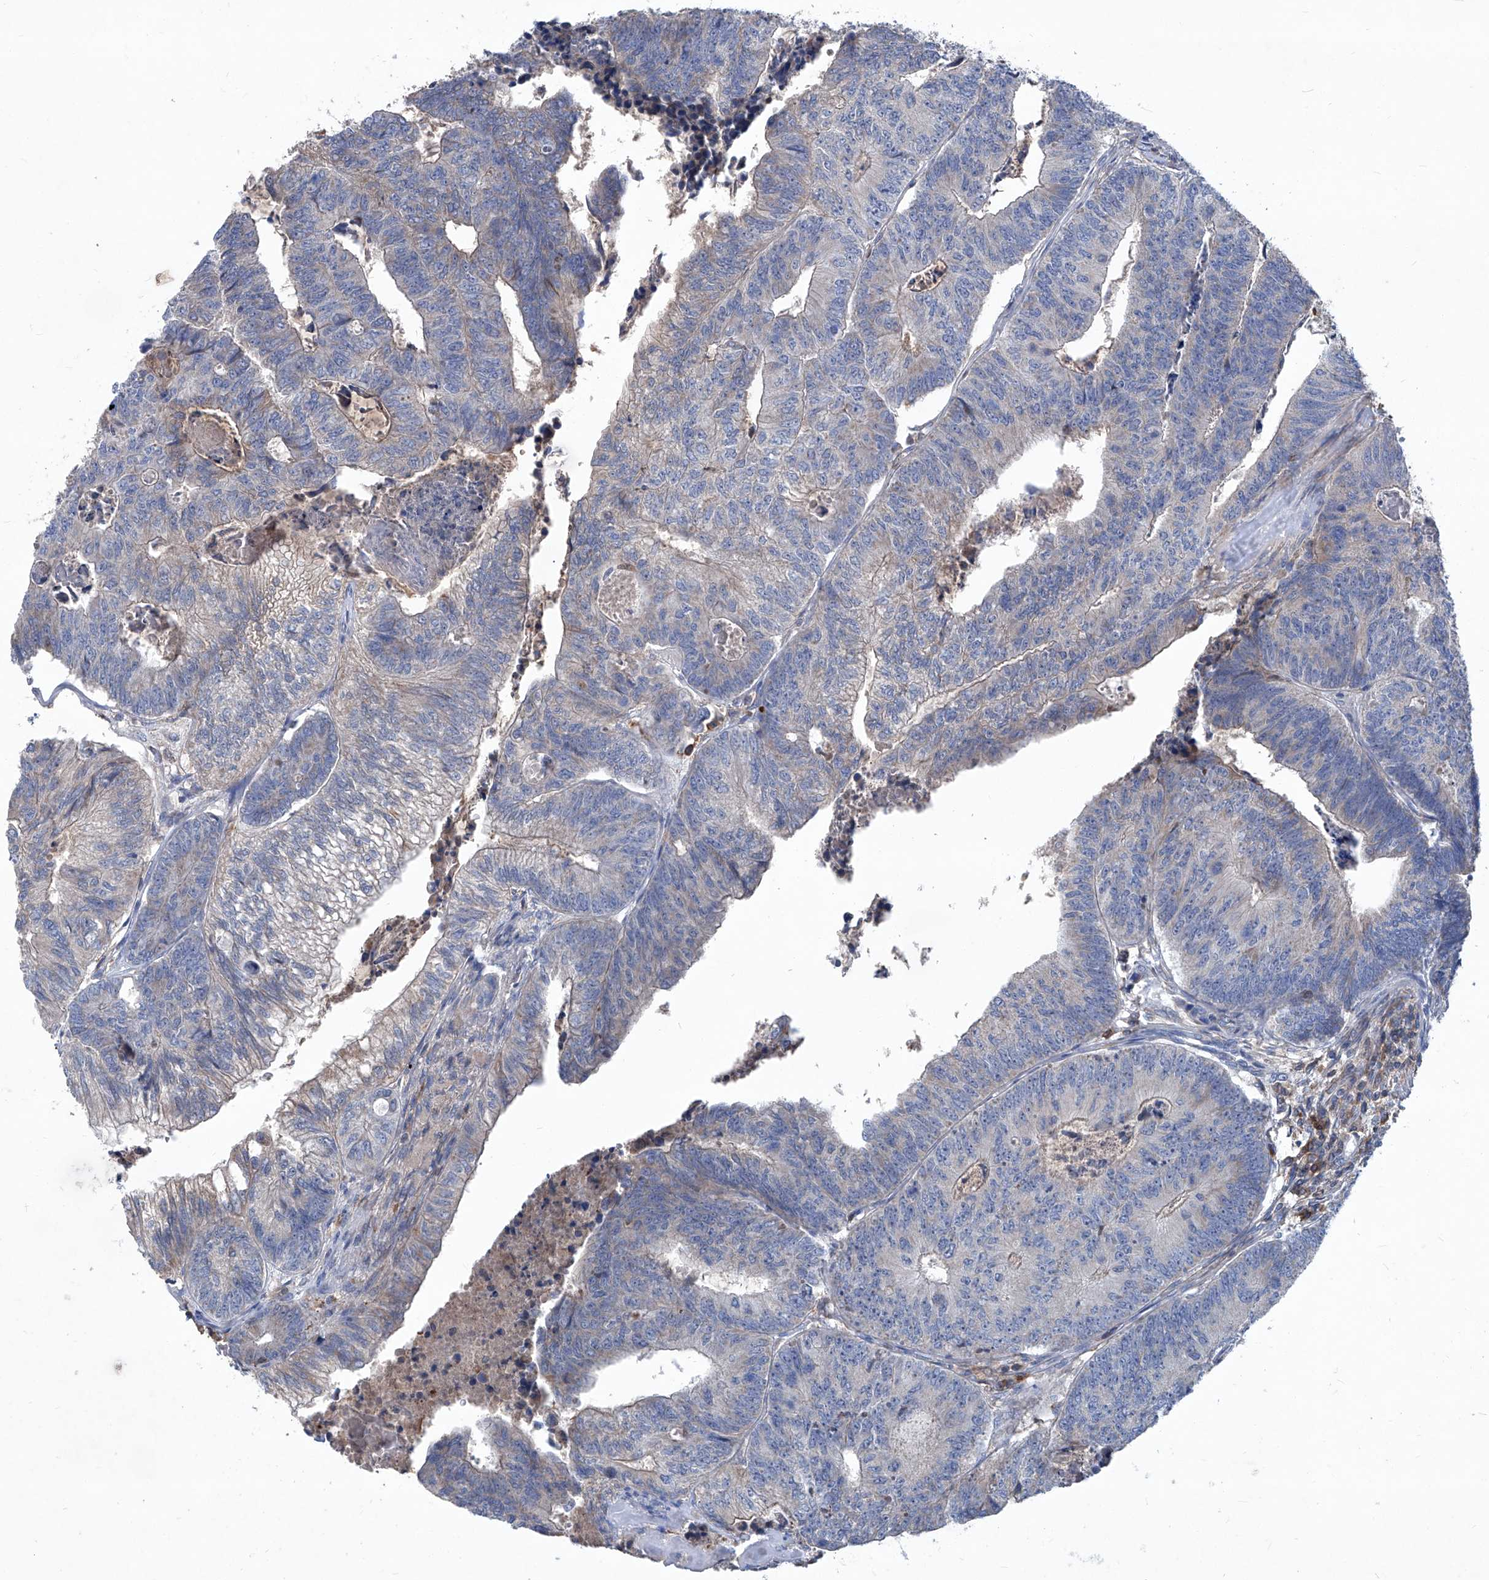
{"staining": {"intensity": "negative", "quantity": "none", "location": "none"}, "tissue": "colorectal cancer", "cell_type": "Tumor cells", "image_type": "cancer", "snomed": [{"axis": "morphology", "description": "Adenocarcinoma, NOS"}, {"axis": "topography", "description": "Colon"}], "caption": "High power microscopy histopathology image of an immunohistochemistry (IHC) photomicrograph of colorectal adenocarcinoma, revealing no significant positivity in tumor cells.", "gene": "EPHA8", "patient": {"sex": "female", "age": 67}}